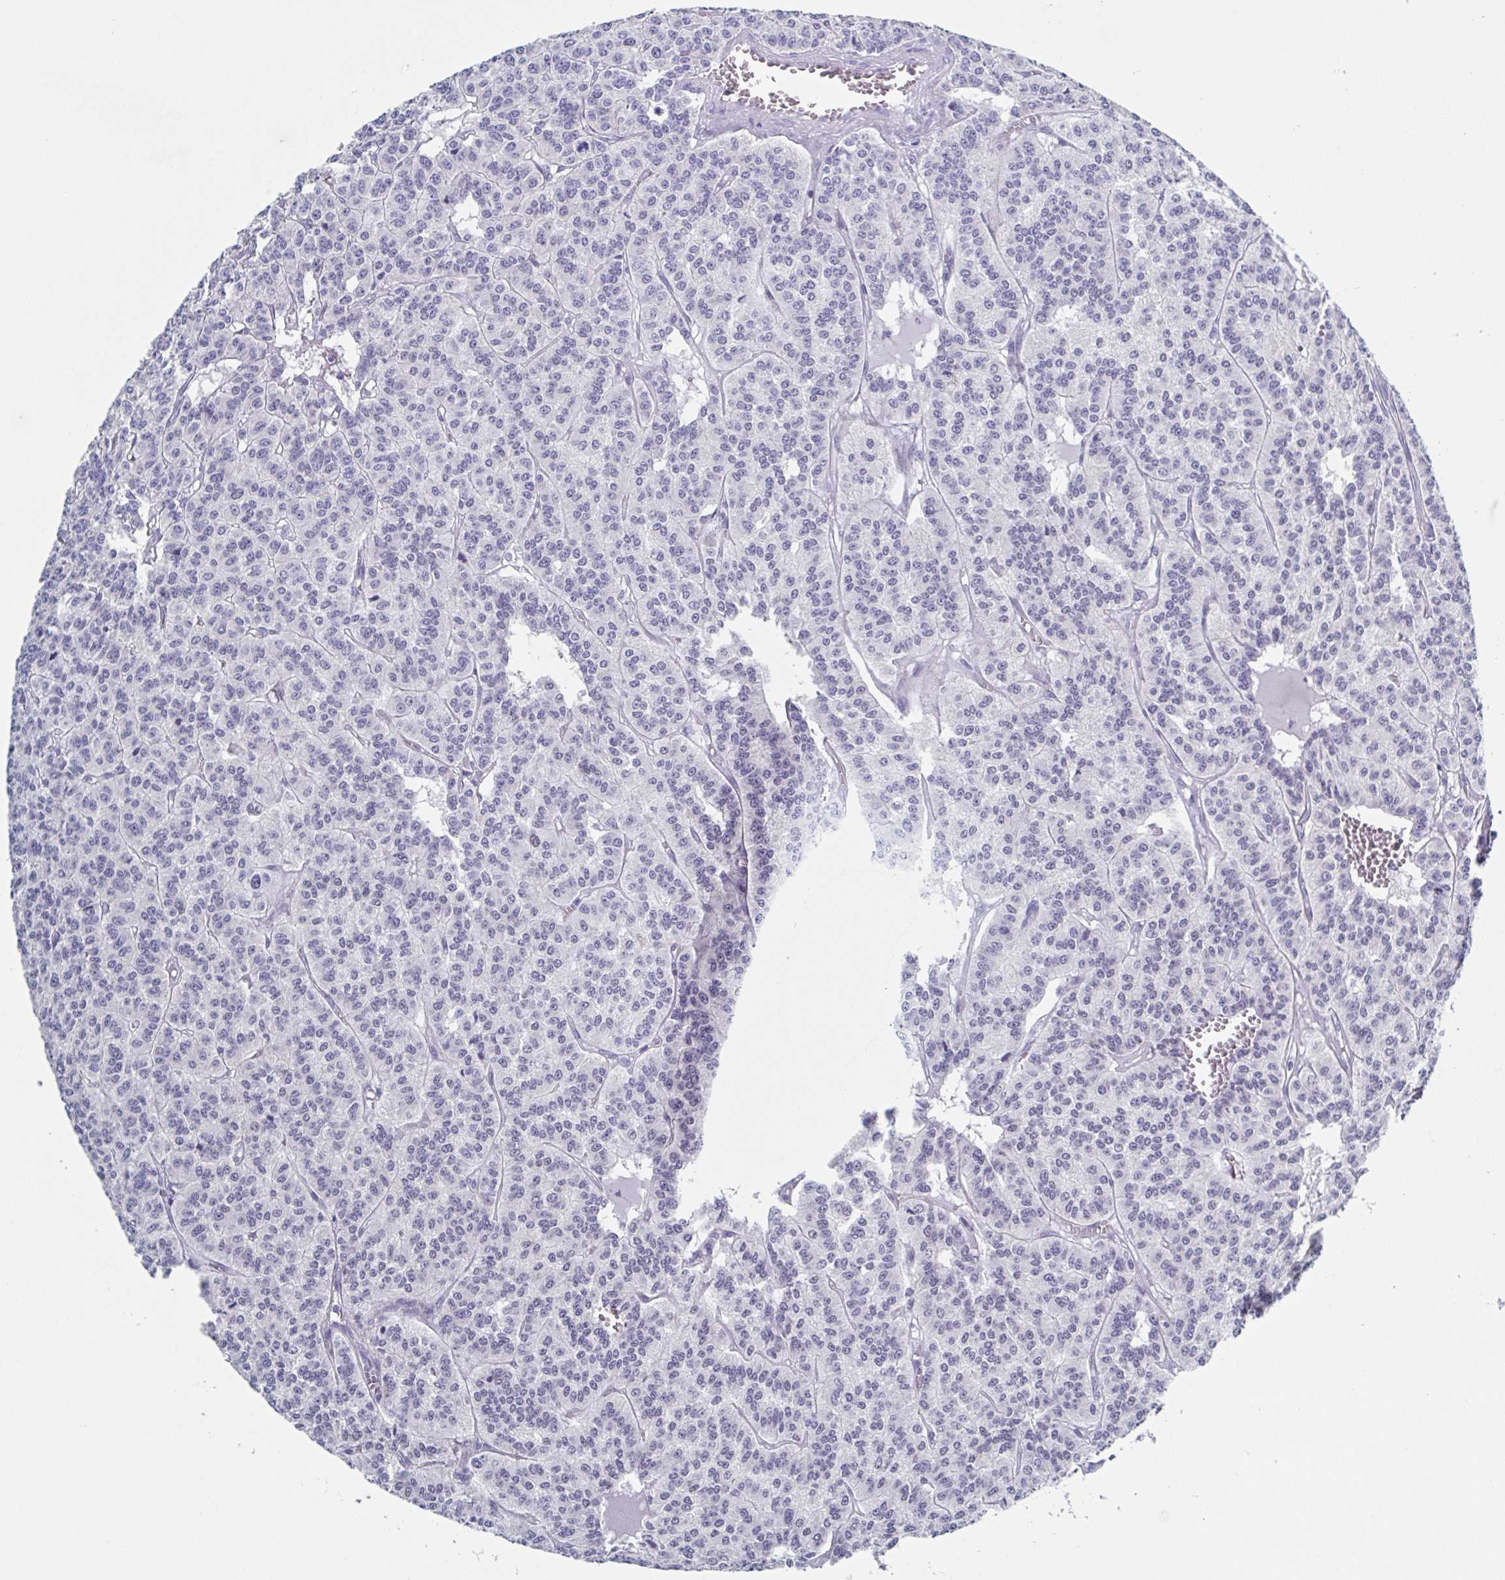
{"staining": {"intensity": "negative", "quantity": "none", "location": "none"}, "tissue": "carcinoid", "cell_type": "Tumor cells", "image_type": "cancer", "snomed": [{"axis": "morphology", "description": "Carcinoid, malignant, NOS"}, {"axis": "topography", "description": "Lung"}], "caption": "IHC of malignant carcinoid reveals no staining in tumor cells. (DAB IHC, high magnification).", "gene": "PBOV1", "patient": {"sex": "female", "age": 71}}